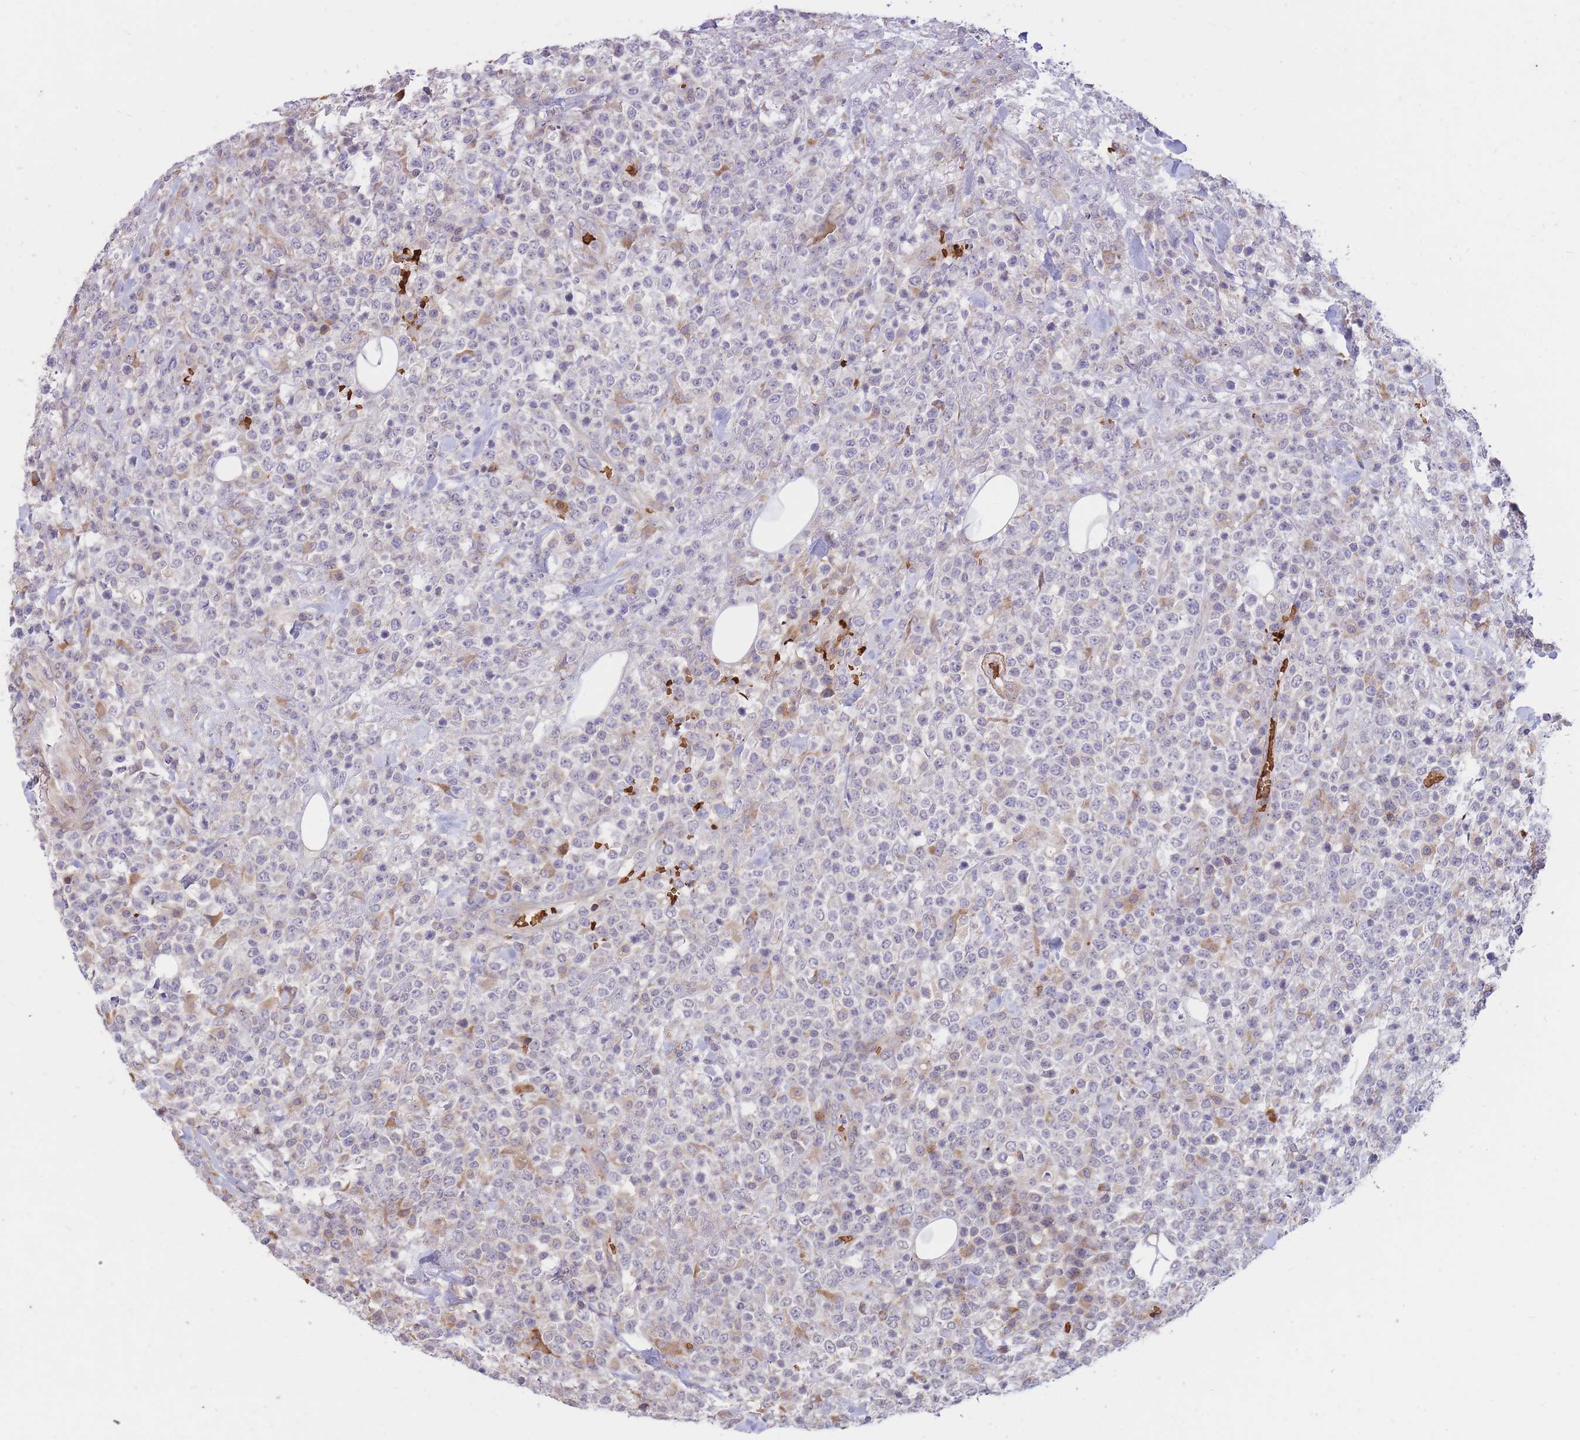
{"staining": {"intensity": "negative", "quantity": "none", "location": "none"}, "tissue": "lymphoma", "cell_type": "Tumor cells", "image_type": "cancer", "snomed": [{"axis": "morphology", "description": "Malignant lymphoma, non-Hodgkin's type, High grade"}, {"axis": "topography", "description": "Colon"}], "caption": "DAB (3,3'-diaminobenzidine) immunohistochemical staining of human lymphoma reveals no significant staining in tumor cells.", "gene": "ATP10D", "patient": {"sex": "female", "age": 53}}